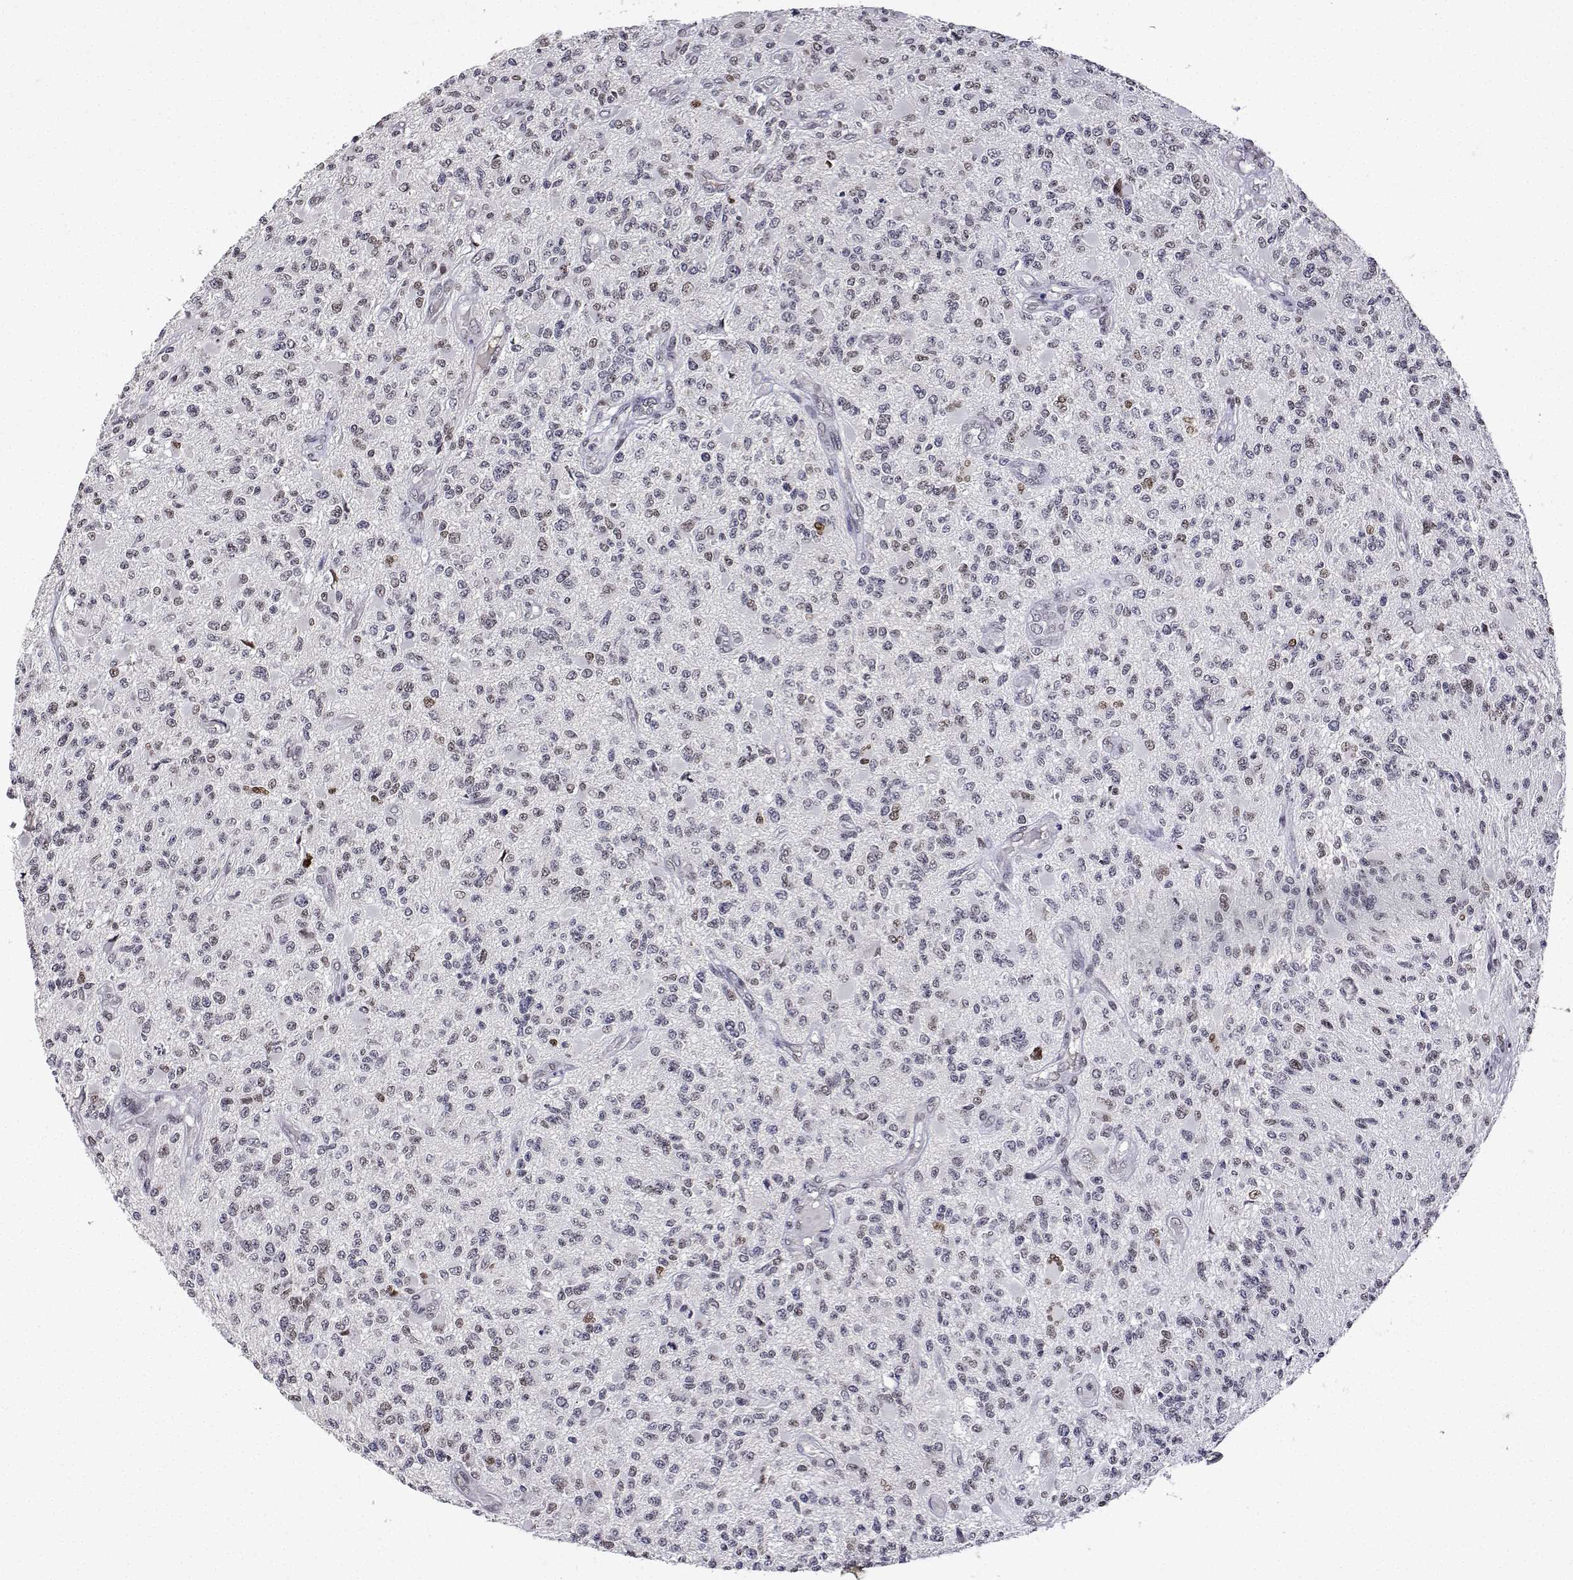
{"staining": {"intensity": "negative", "quantity": "none", "location": "none"}, "tissue": "glioma", "cell_type": "Tumor cells", "image_type": "cancer", "snomed": [{"axis": "morphology", "description": "Glioma, malignant, High grade"}, {"axis": "topography", "description": "Brain"}], "caption": "IHC image of glioma stained for a protein (brown), which displays no staining in tumor cells.", "gene": "XPC", "patient": {"sex": "female", "age": 63}}